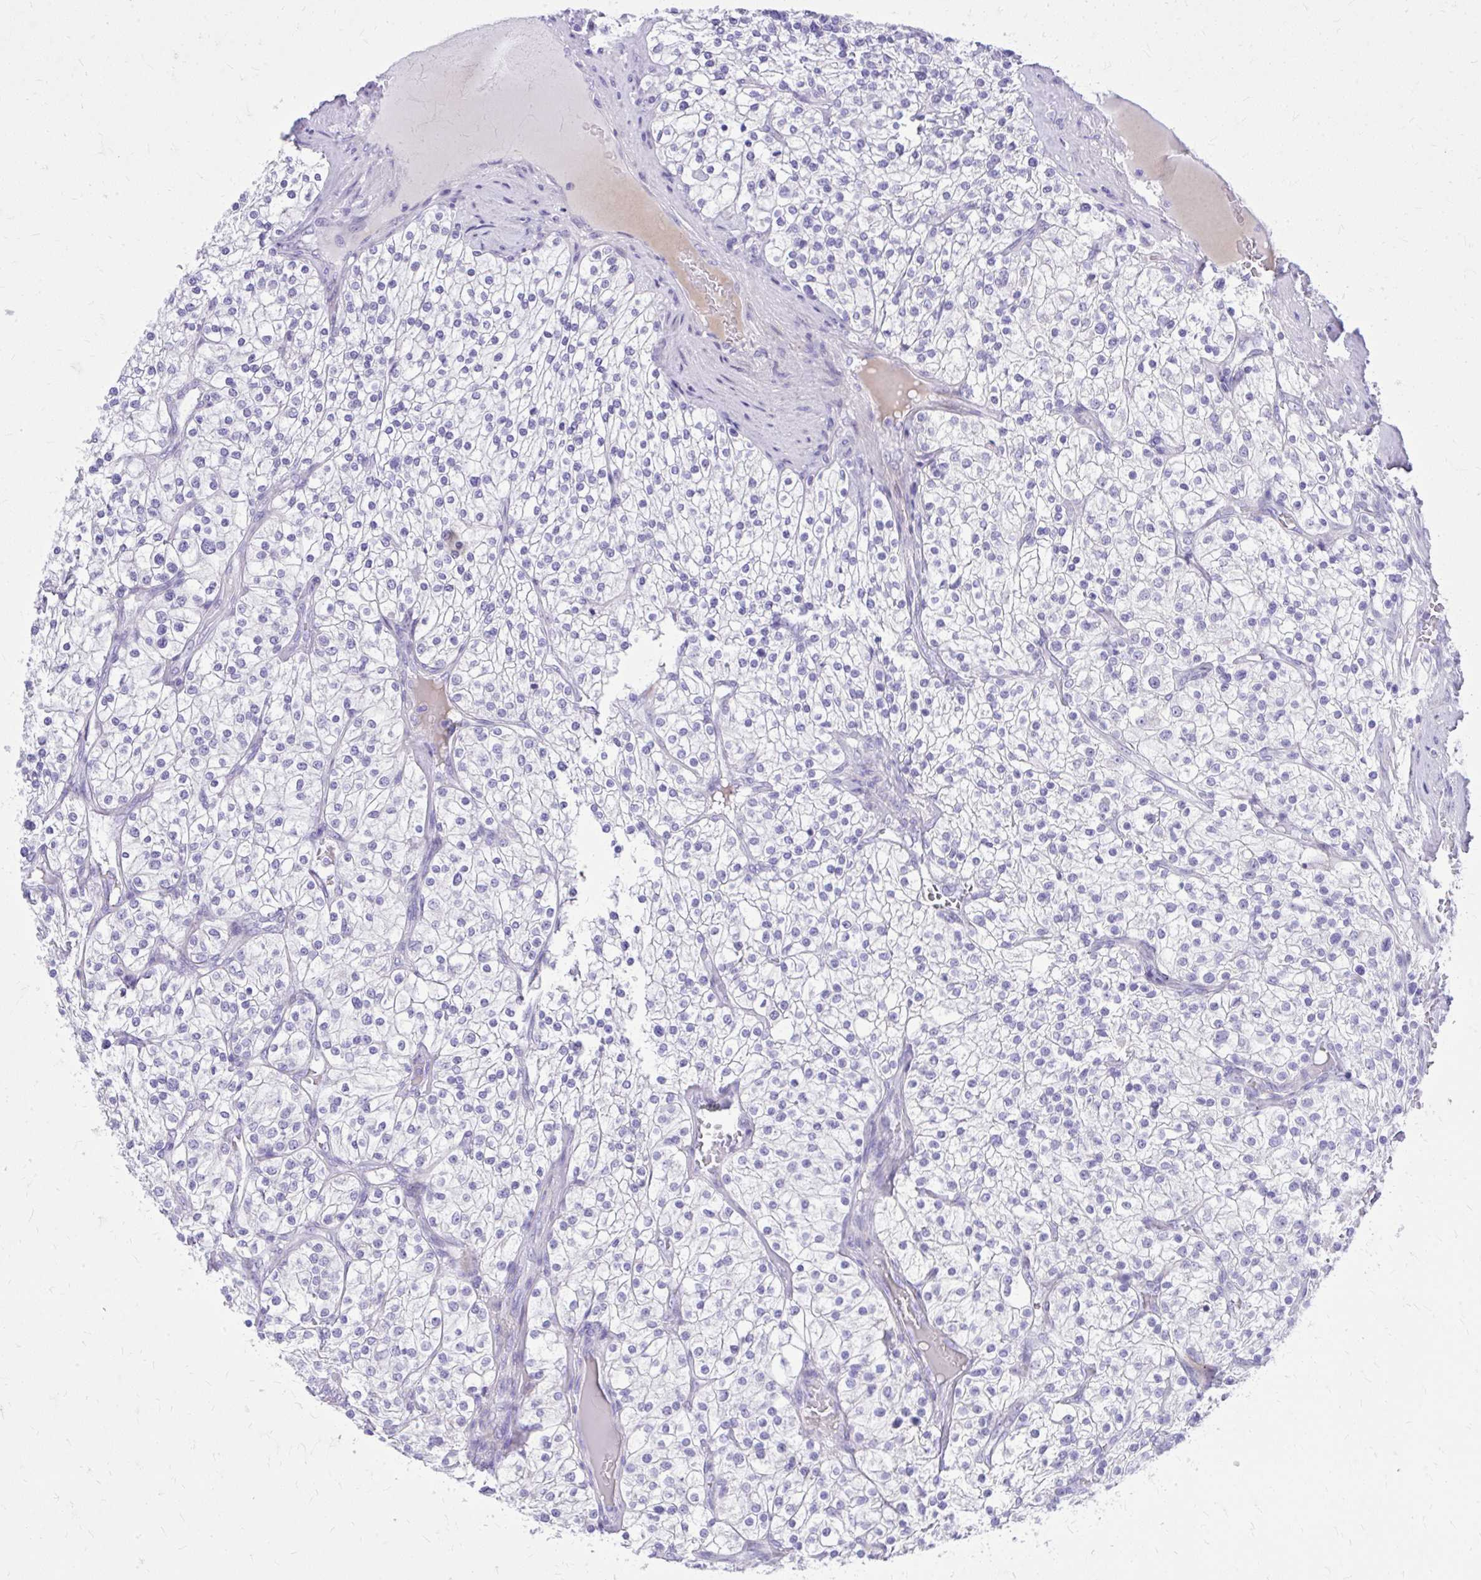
{"staining": {"intensity": "negative", "quantity": "none", "location": "none"}, "tissue": "renal cancer", "cell_type": "Tumor cells", "image_type": "cancer", "snomed": [{"axis": "morphology", "description": "Adenocarcinoma, NOS"}, {"axis": "topography", "description": "Kidney"}], "caption": "Tumor cells are negative for protein expression in human renal cancer.", "gene": "BCL6B", "patient": {"sex": "male", "age": 80}}